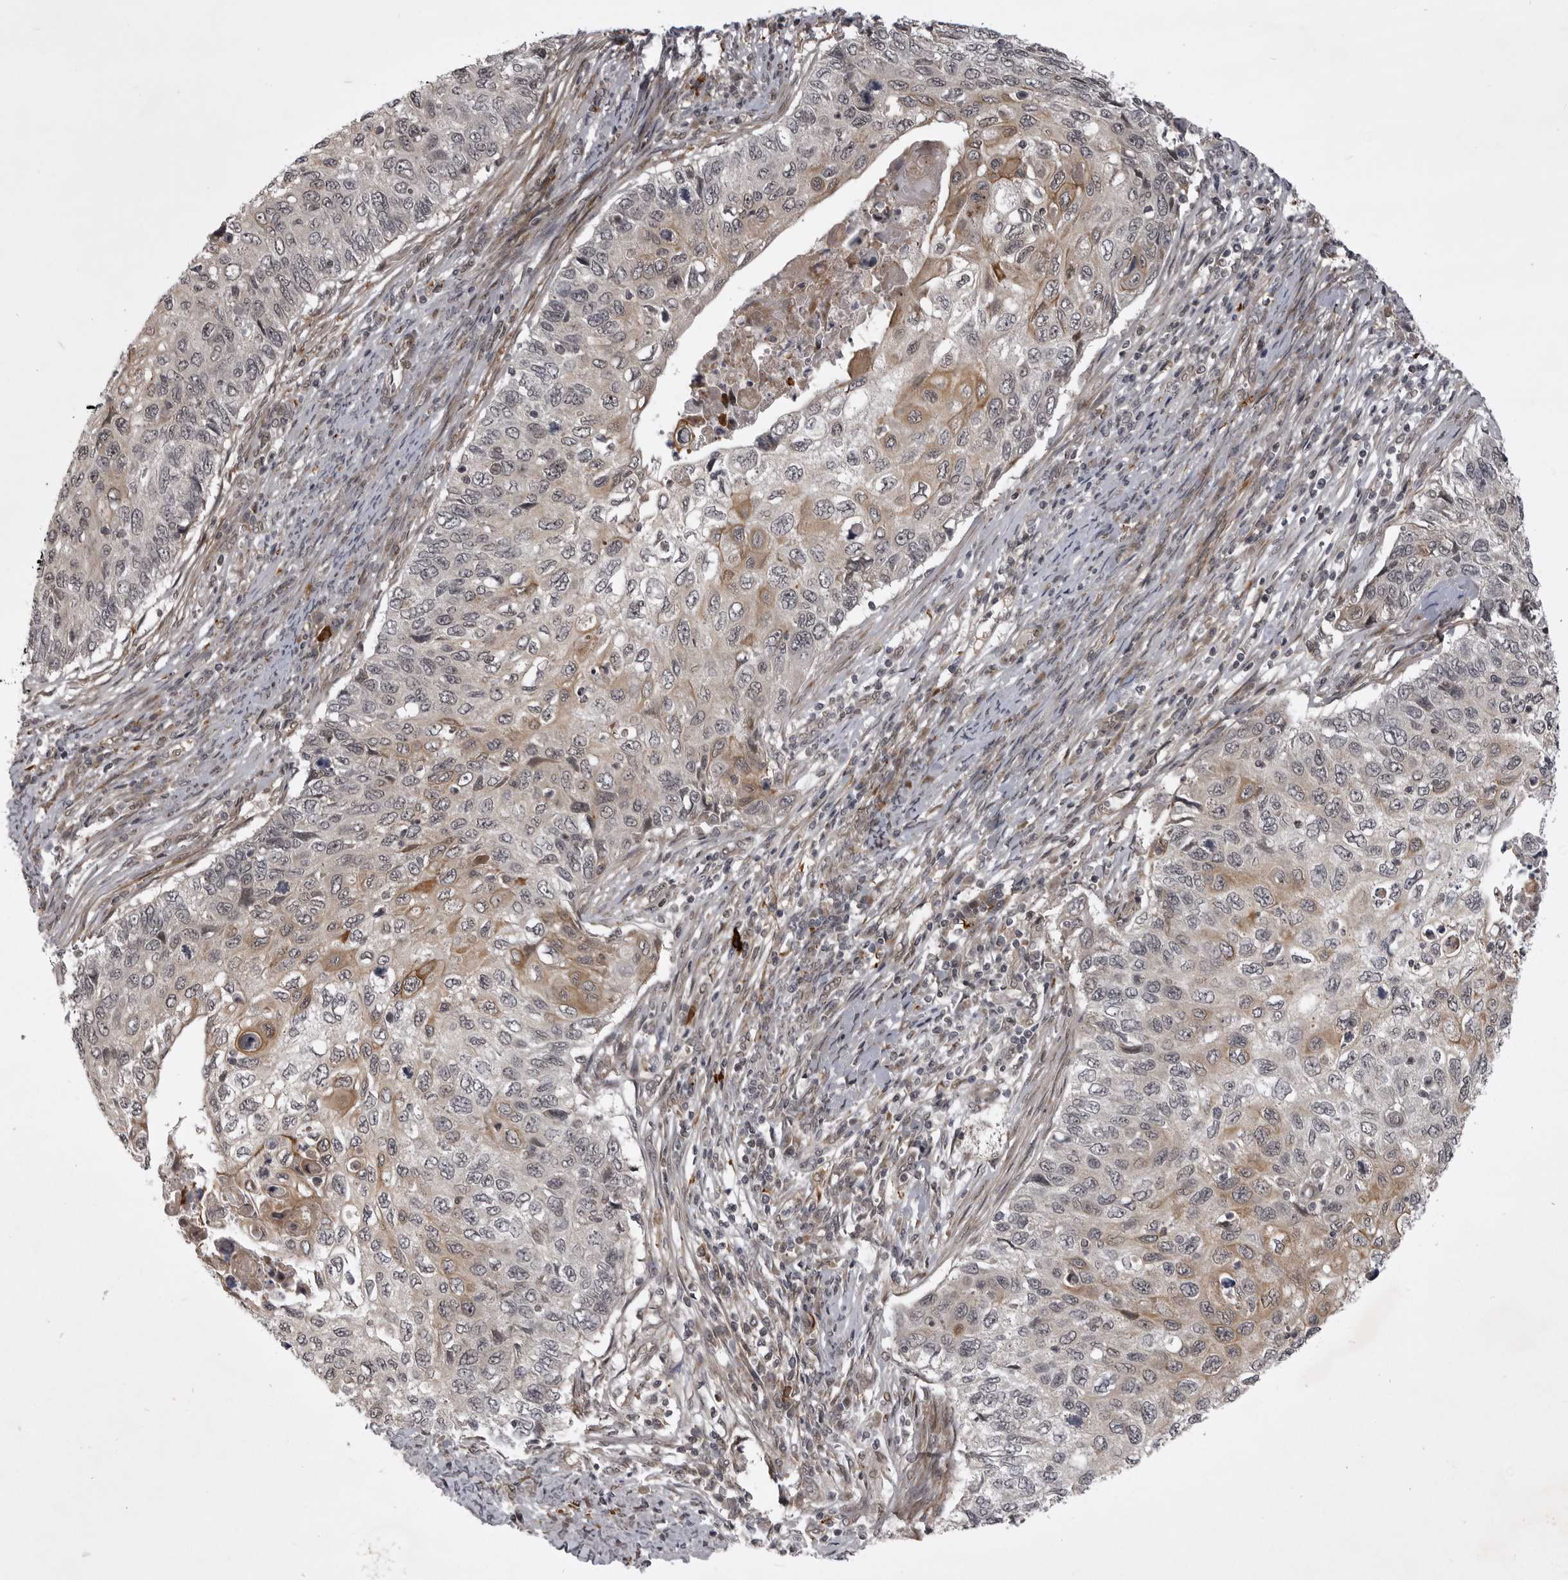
{"staining": {"intensity": "moderate", "quantity": "<25%", "location": "cytoplasmic/membranous"}, "tissue": "cervical cancer", "cell_type": "Tumor cells", "image_type": "cancer", "snomed": [{"axis": "morphology", "description": "Squamous cell carcinoma, NOS"}, {"axis": "topography", "description": "Cervix"}], "caption": "About <25% of tumor cells in squamous cell carcinoma (cervical) reveal moderate cytoplasmic/membranous protein staining as visualized by brown immunohistochemical staining.", "gene": "SNX16", "patient": {"sex": "female", "age": 70}}